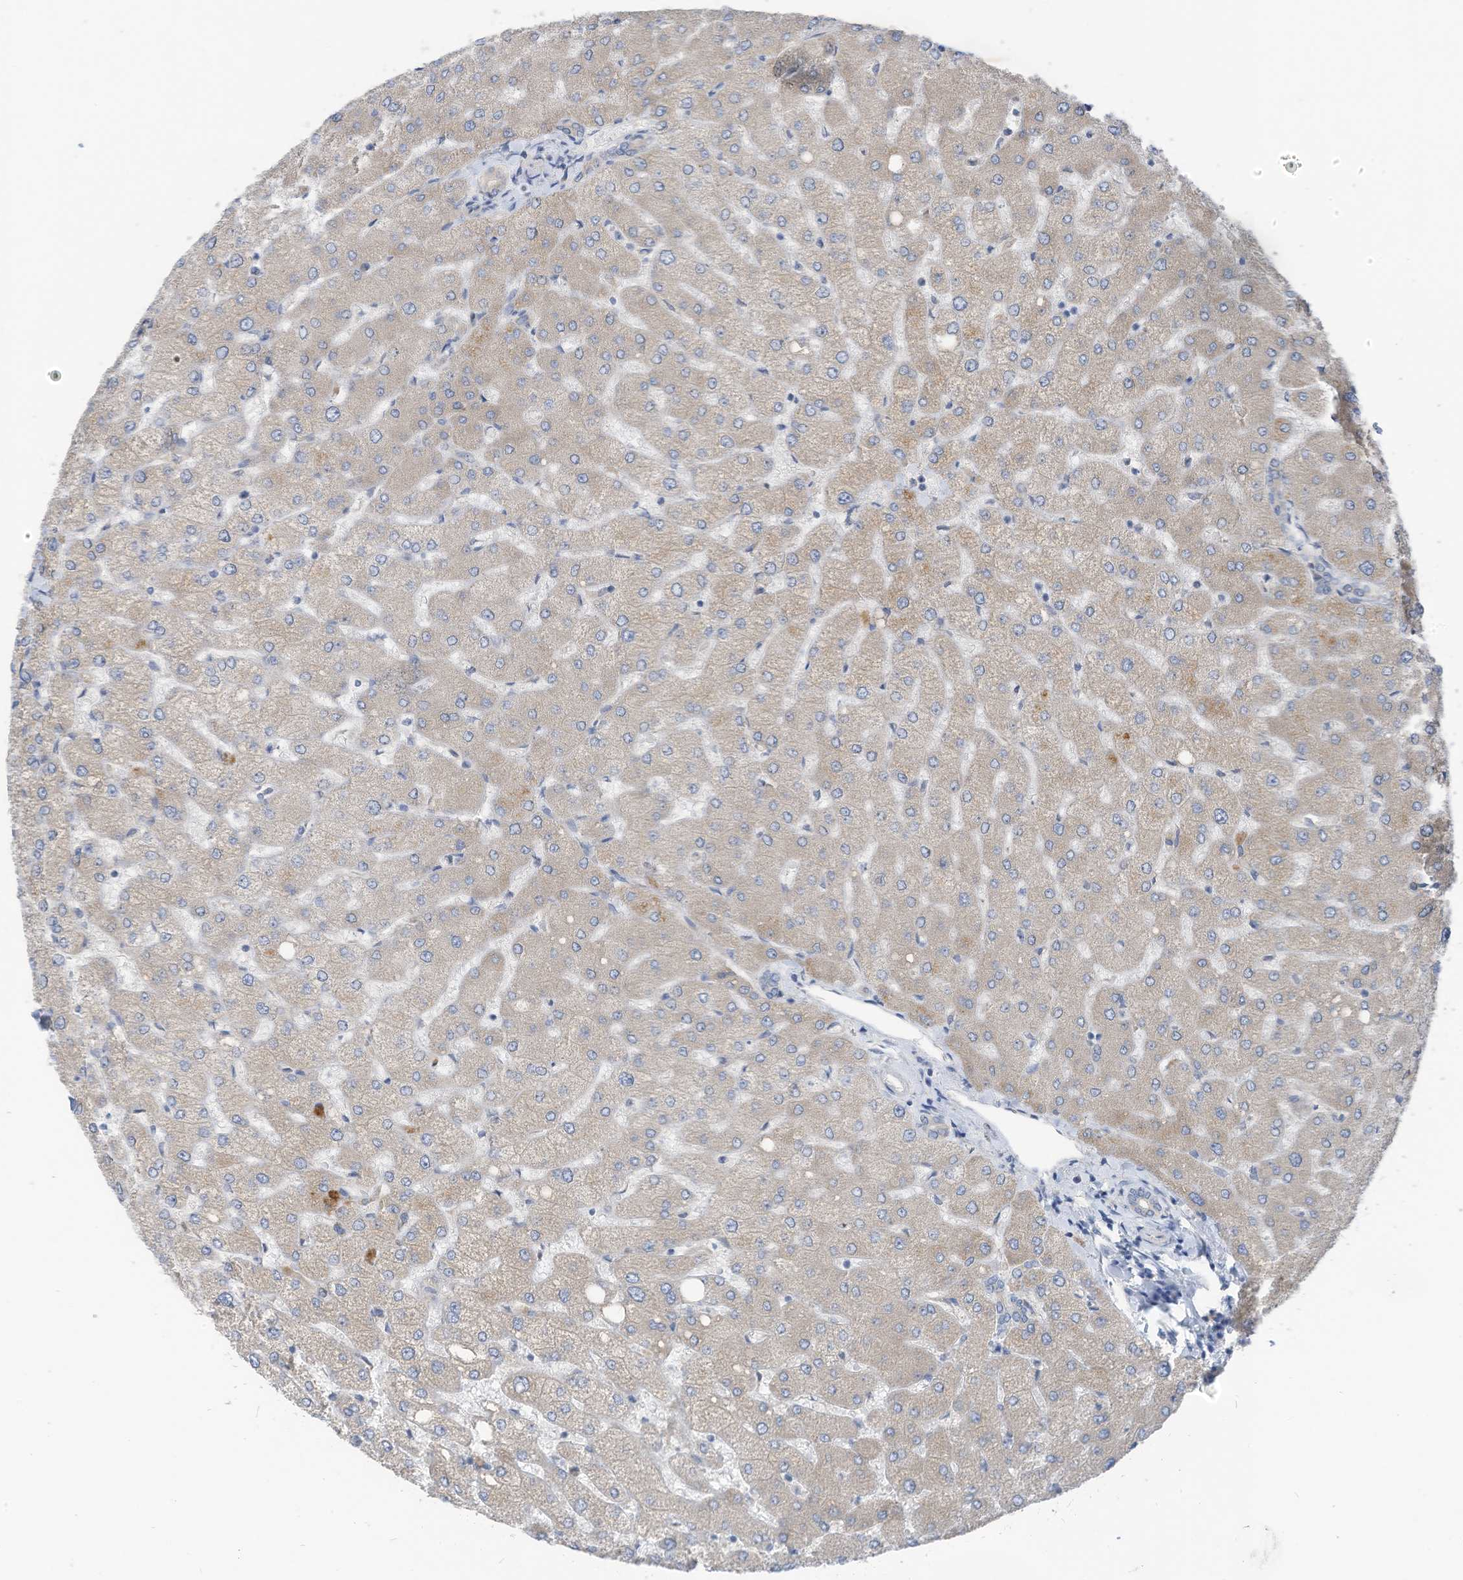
{"staining": {"intensity": "negative", "quantity": "none", "location": "none"}, "tissue": "liver", "cell_type": "Cholangiocytes", "image_type": "normal", "snomed": [{"axis": "morphology", "description": "Normal tissue, NOS"}, {"axis": "topography", "description": "Liver"}], "caption": "Immunohistochemistry histopathology image of benign liver: human liver stained with DAB (3,3'-diaminobenzidine) demonstrates no significant protein positivity in cholangiocytes. (DAB immunohistochemistry (IHC) with hematoxylin counter stain).", "gene": "LDAH", "patient": {"sex": "female", "age": 54}}